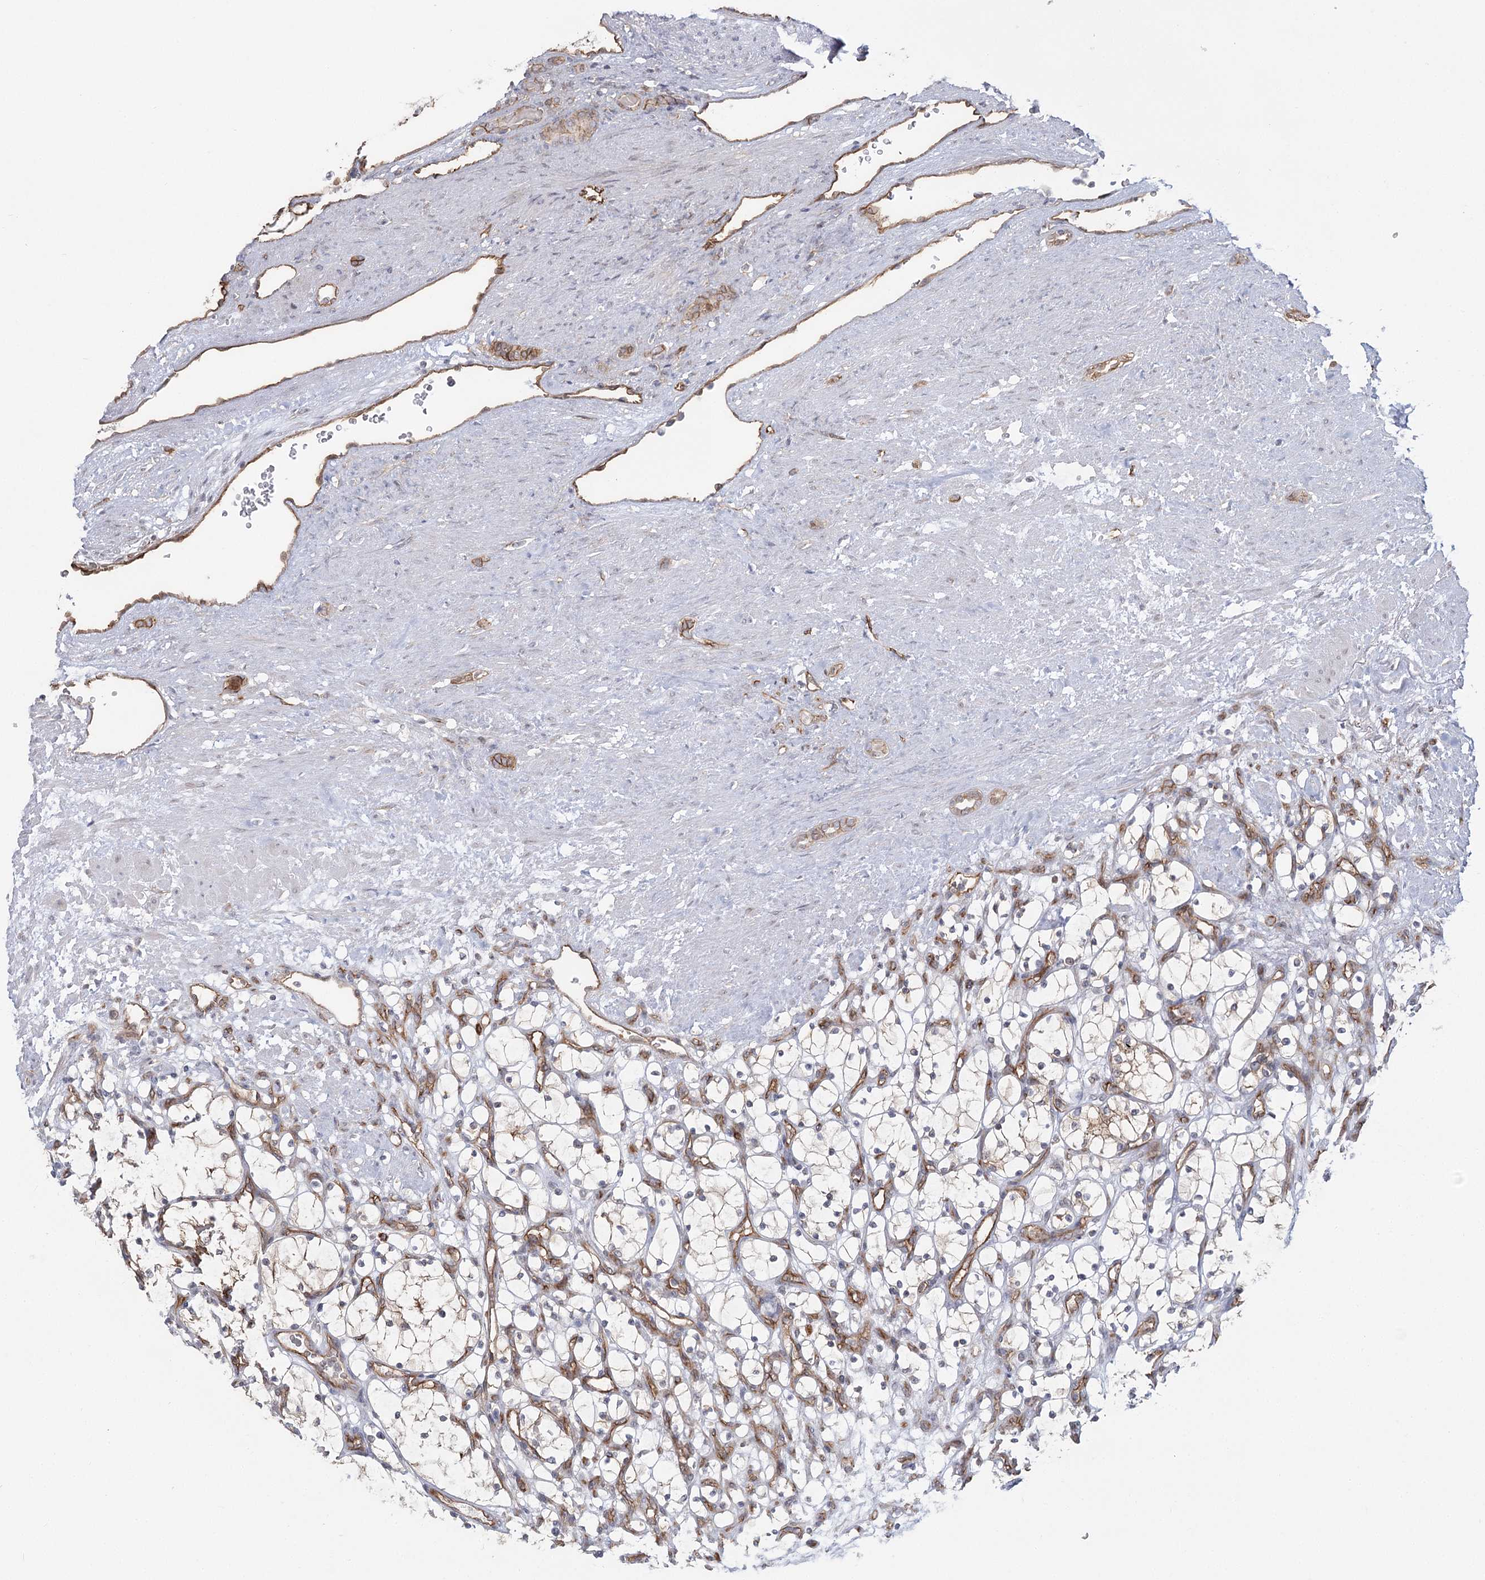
{"staining": {"intensity": "weak", "quantity": "<25%", "location": "cytoplasmic/membranous"}, "tissue": "renal cancer", "cell_type": "Tumor cells", "image_type": "cancer", "snomed": [{"axis": "morphology", "description": "Adenocarcinoma, NOS"}, {"axis": "topography", "description": "Kidney"}], "caption": "Renal adenocarcinoma was stained to show a protein in brown. There is no significant staining in tumor cells.", "gene": "RPP14", "patient": {"sex": "female", "age": 69}}